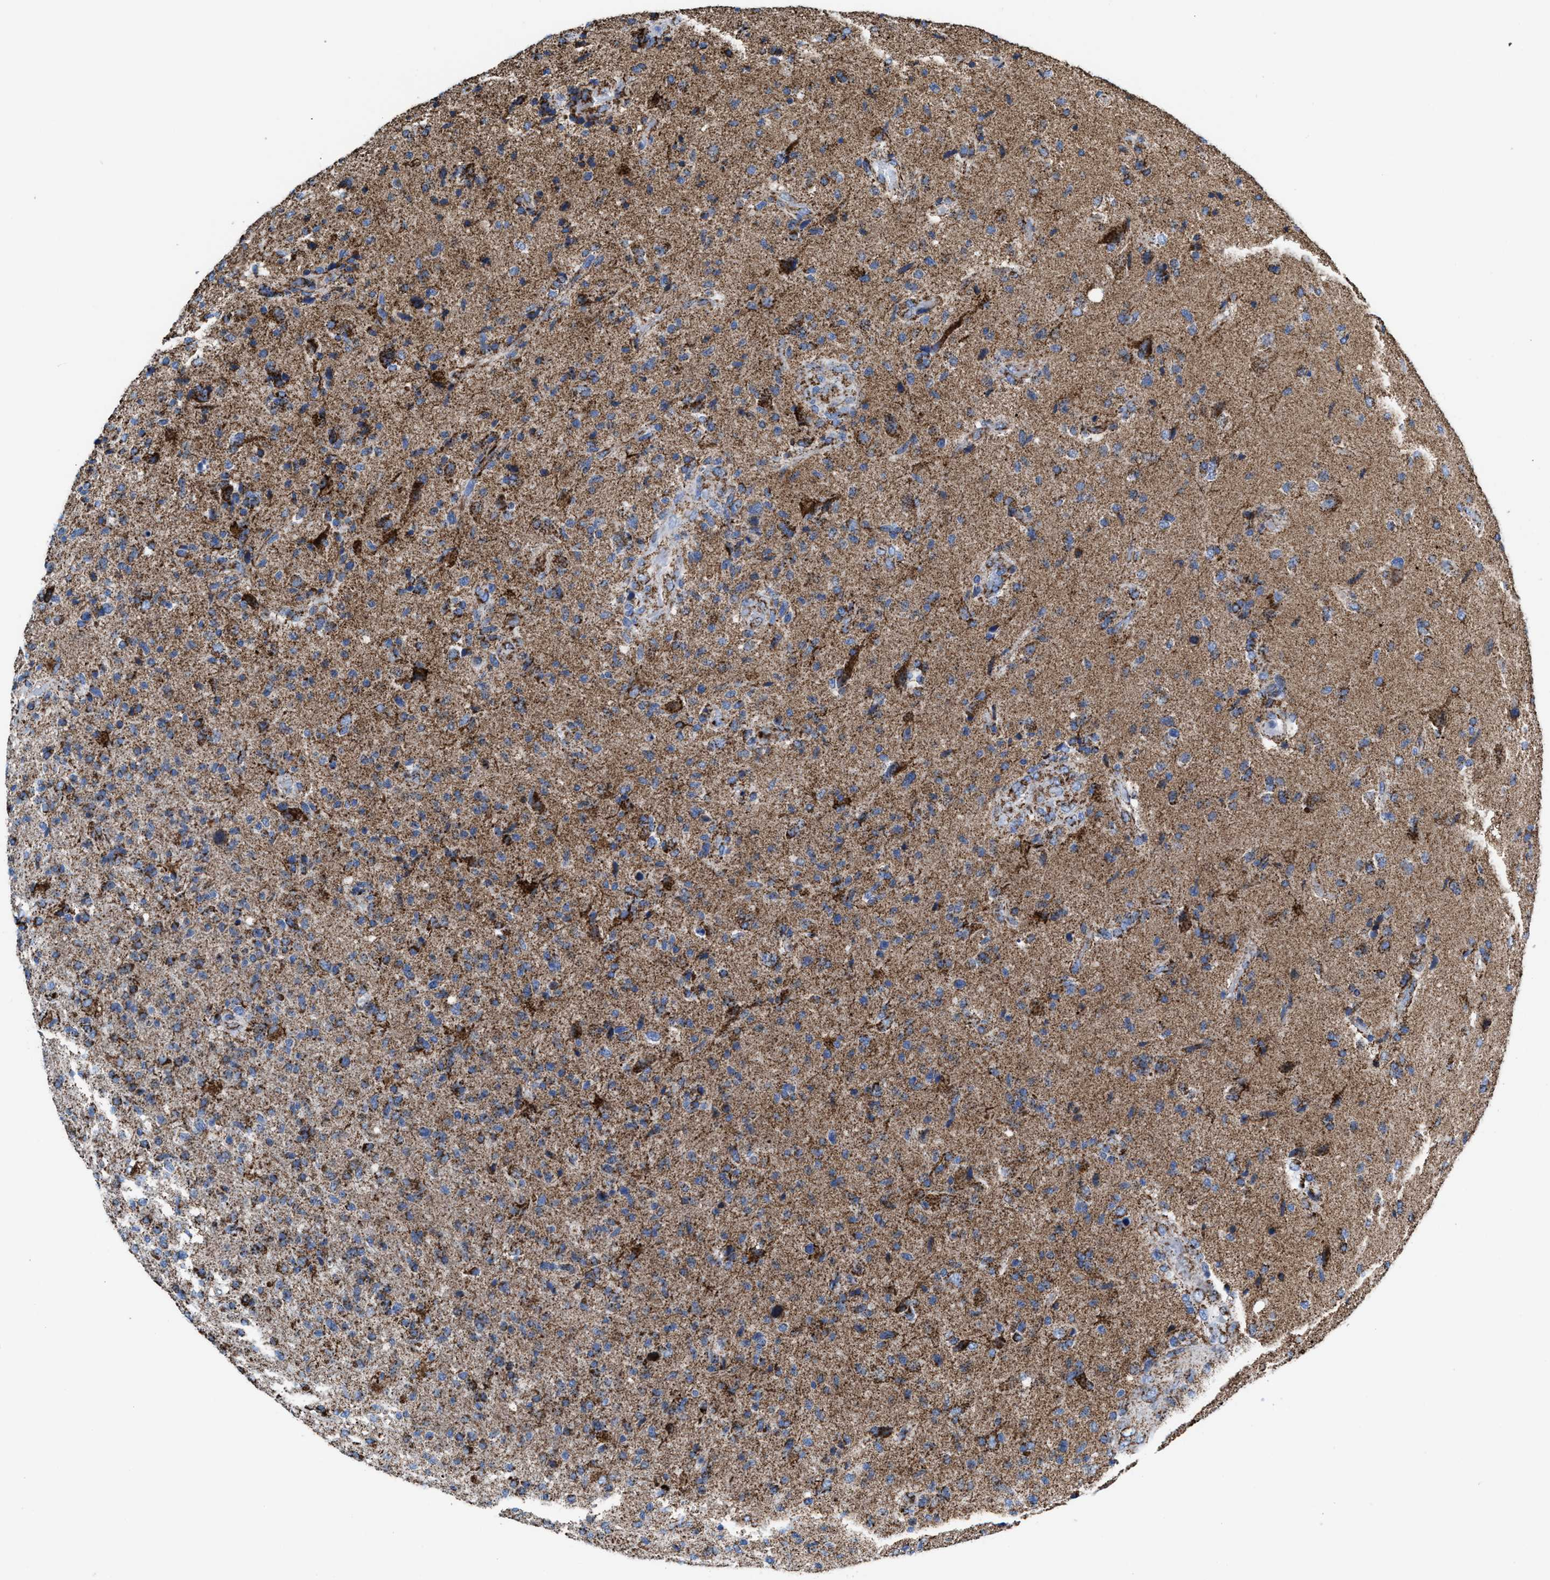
{"staining": {"intensity": "moderate", "quantity": ">75%", "location": "cytoplasmic/membranous"}, "tissue": "glioma", "cell_type": "Tumor cells", "image_type": "cancer", "snomed": [{"axis": "morphology", "description": "Glioma, malignant, High grade"}, {"axis": "topography", "description": "Brain"}], "caption": "Protein staining of glioma tissue reveals moderate cytoplasmic/membranous expression in approximately >75% of tumor cells.", "gene": "ECHS1", "patient": {"sex": "male", "age": 72}}